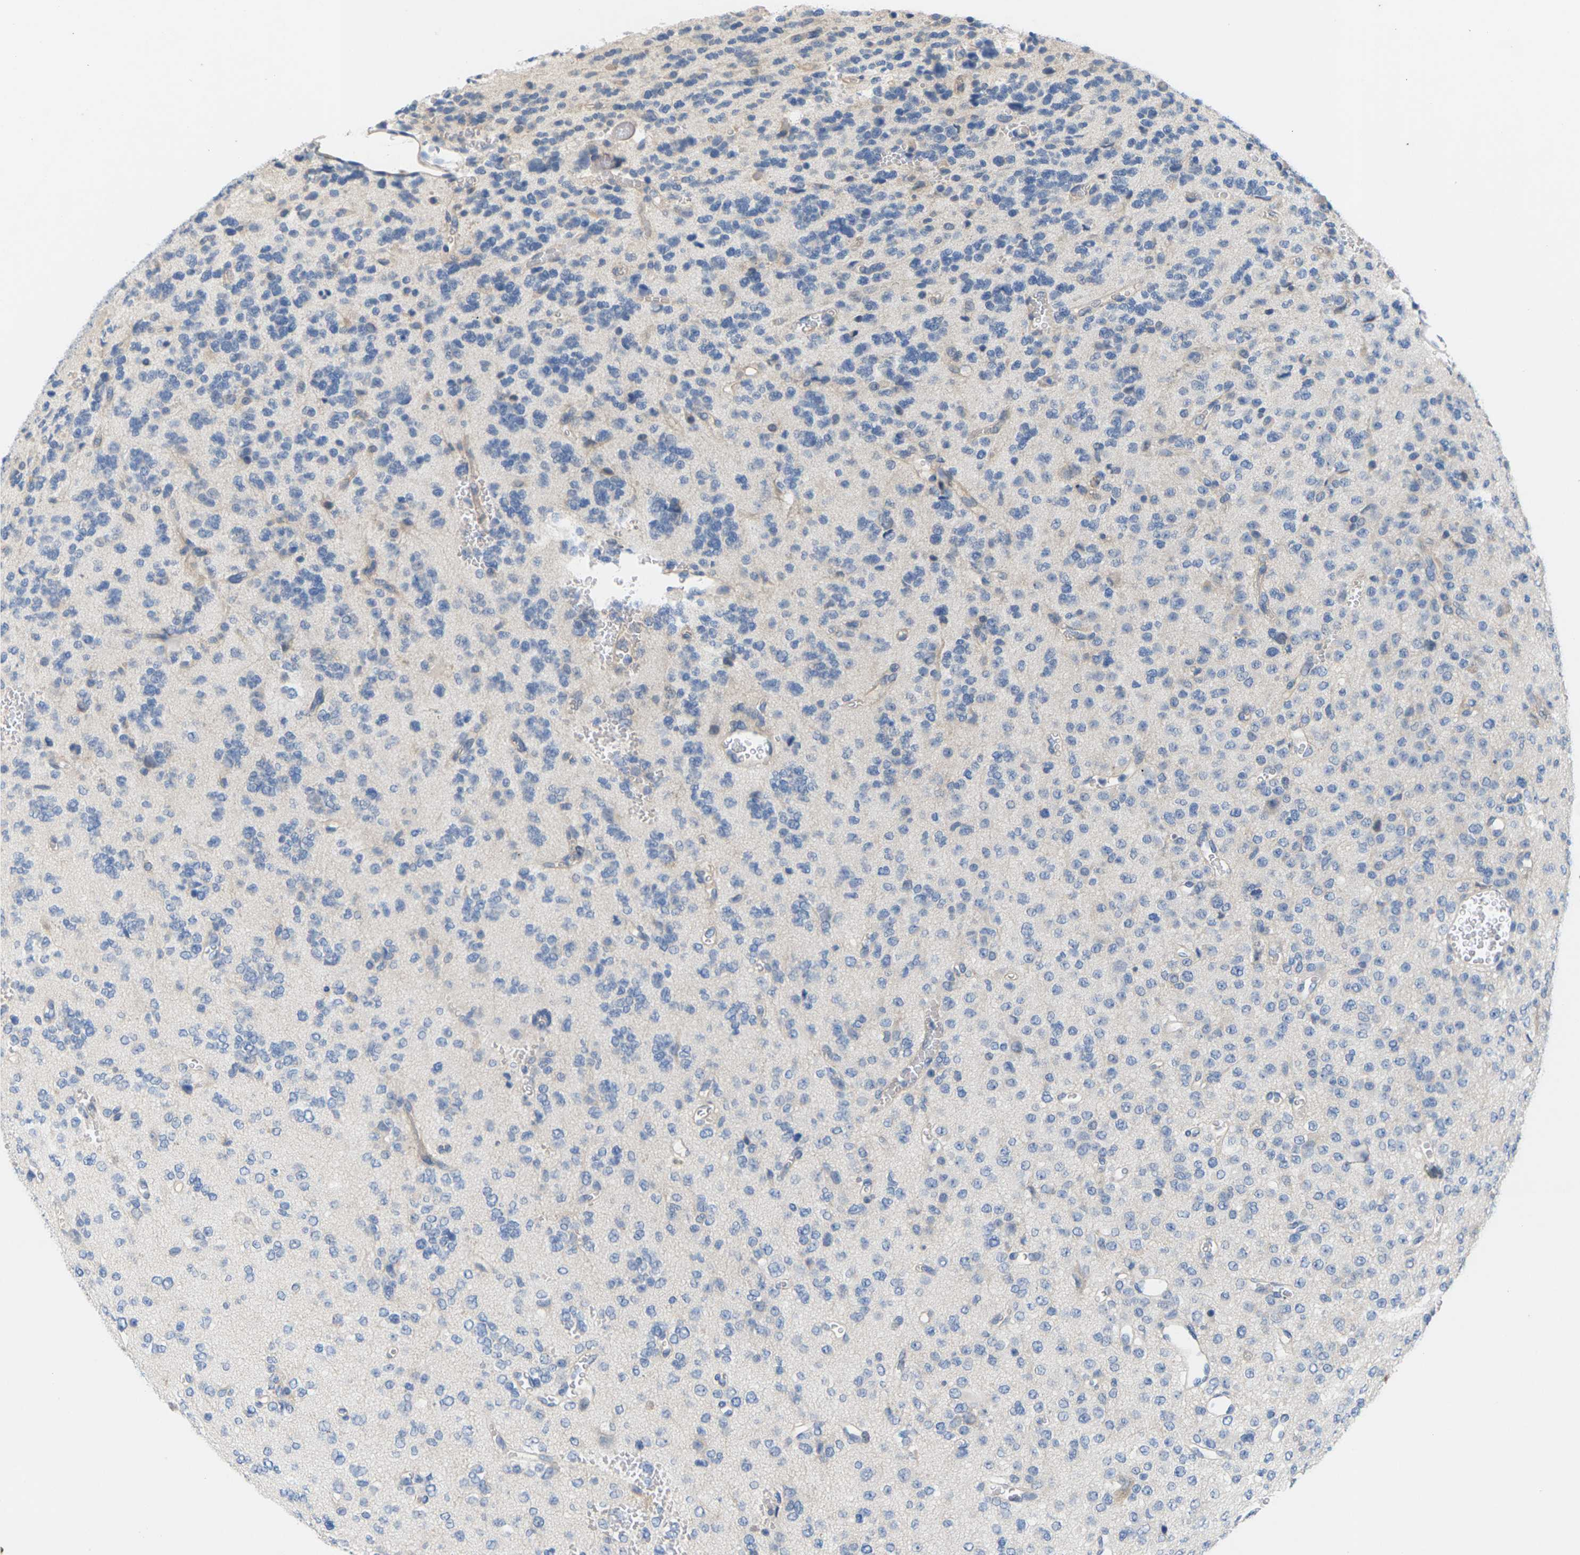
{"staining": {"intensity": "negative", "quantity": "none", "location": "none"}, "tissue": "glioma", "cell_type": "Tumor cells", "image_type": "cancer", "snomed": [{"axis": "morphology", "description": "Glioma, malignant, Low grade"}, {"axis": "topography", "description": "Brain"}], "caption": "An image of low-grade glioma (malignant) stained for a protein shows no brown staining in tumor cells.", "gene": "ITGA5", "patient": {"sex": "male", "age": 38}}